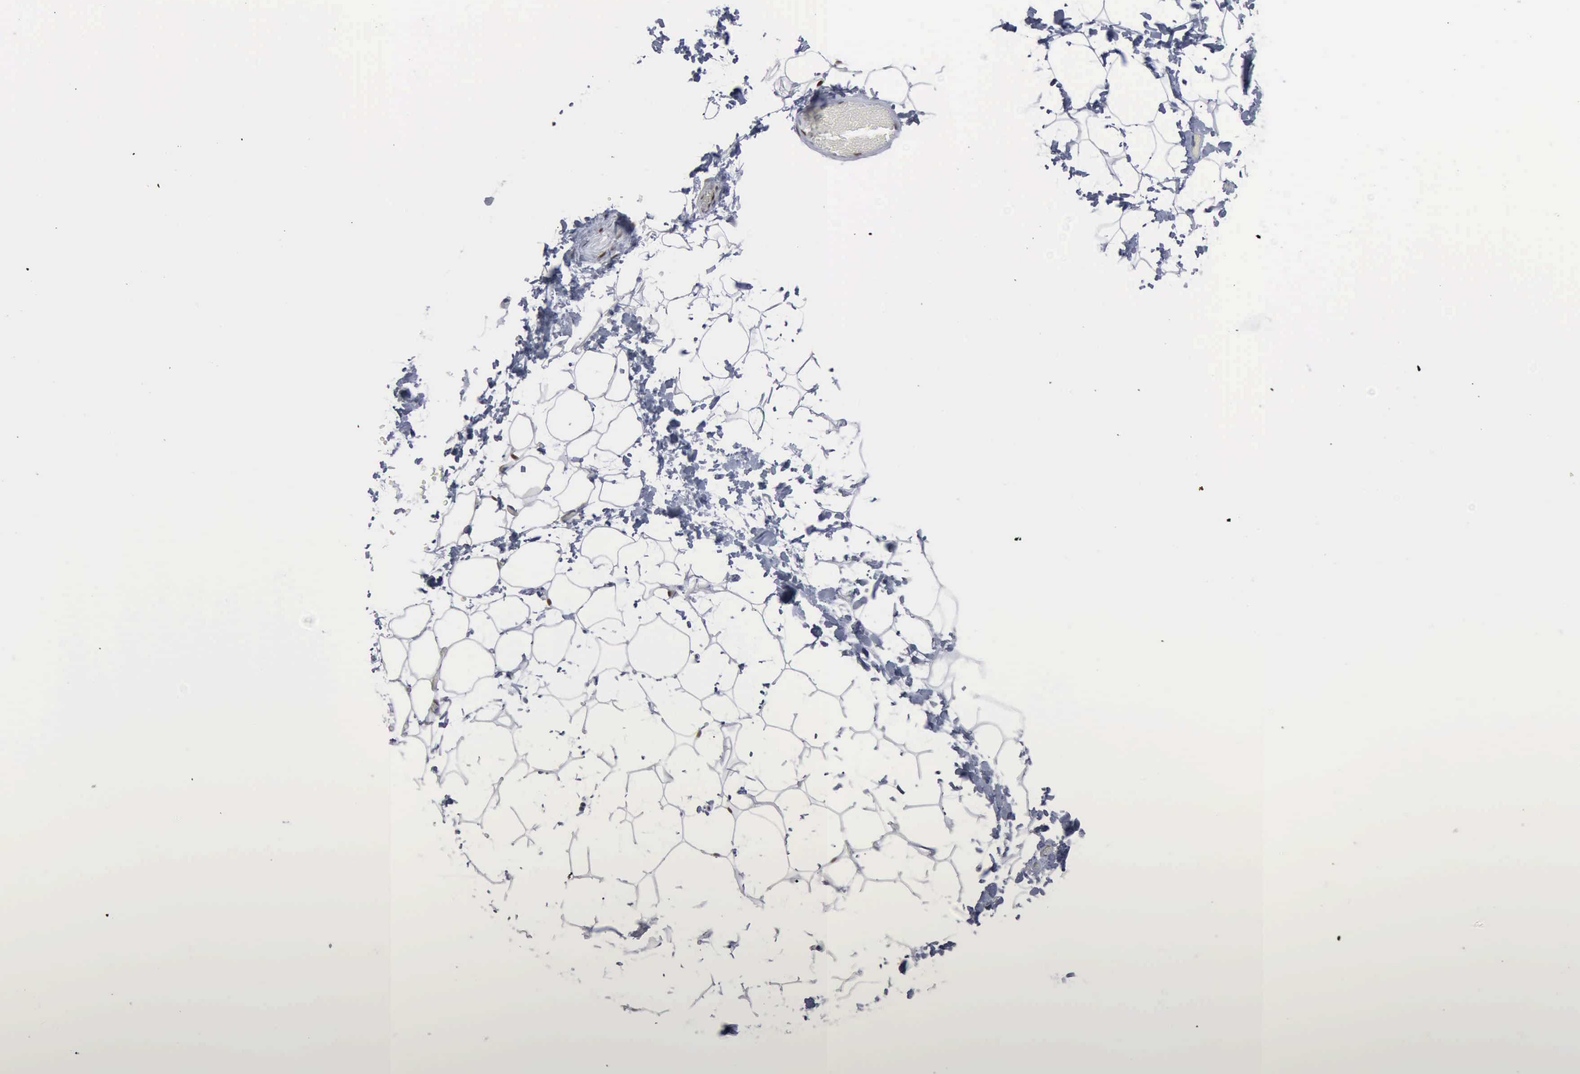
{"staining": {"intensity": "moderate", "quantity": ">75%", "location": "nuclear"}, "tissue": "adipose tissue", "cell_type": "Adipocytes", "image_type": "normal", "snomed": [{"axis": "morphology", "description": "Normal tissue, NOS"}, {"axis": "morphology", "description": "Fibrosis, NOS"}, {"axis": "topography", "description": "Breast"}], "caption": "This image shows unremarkable adipose tissue stained with immunohistochemistry (IHC) to label a protein in brown. The nuclear of adipocytes show moderate positivity for the protein. Nuclei are counter-stained blue.", "gene": "XPA", "patient": {"sex": "female", "age": 24}}